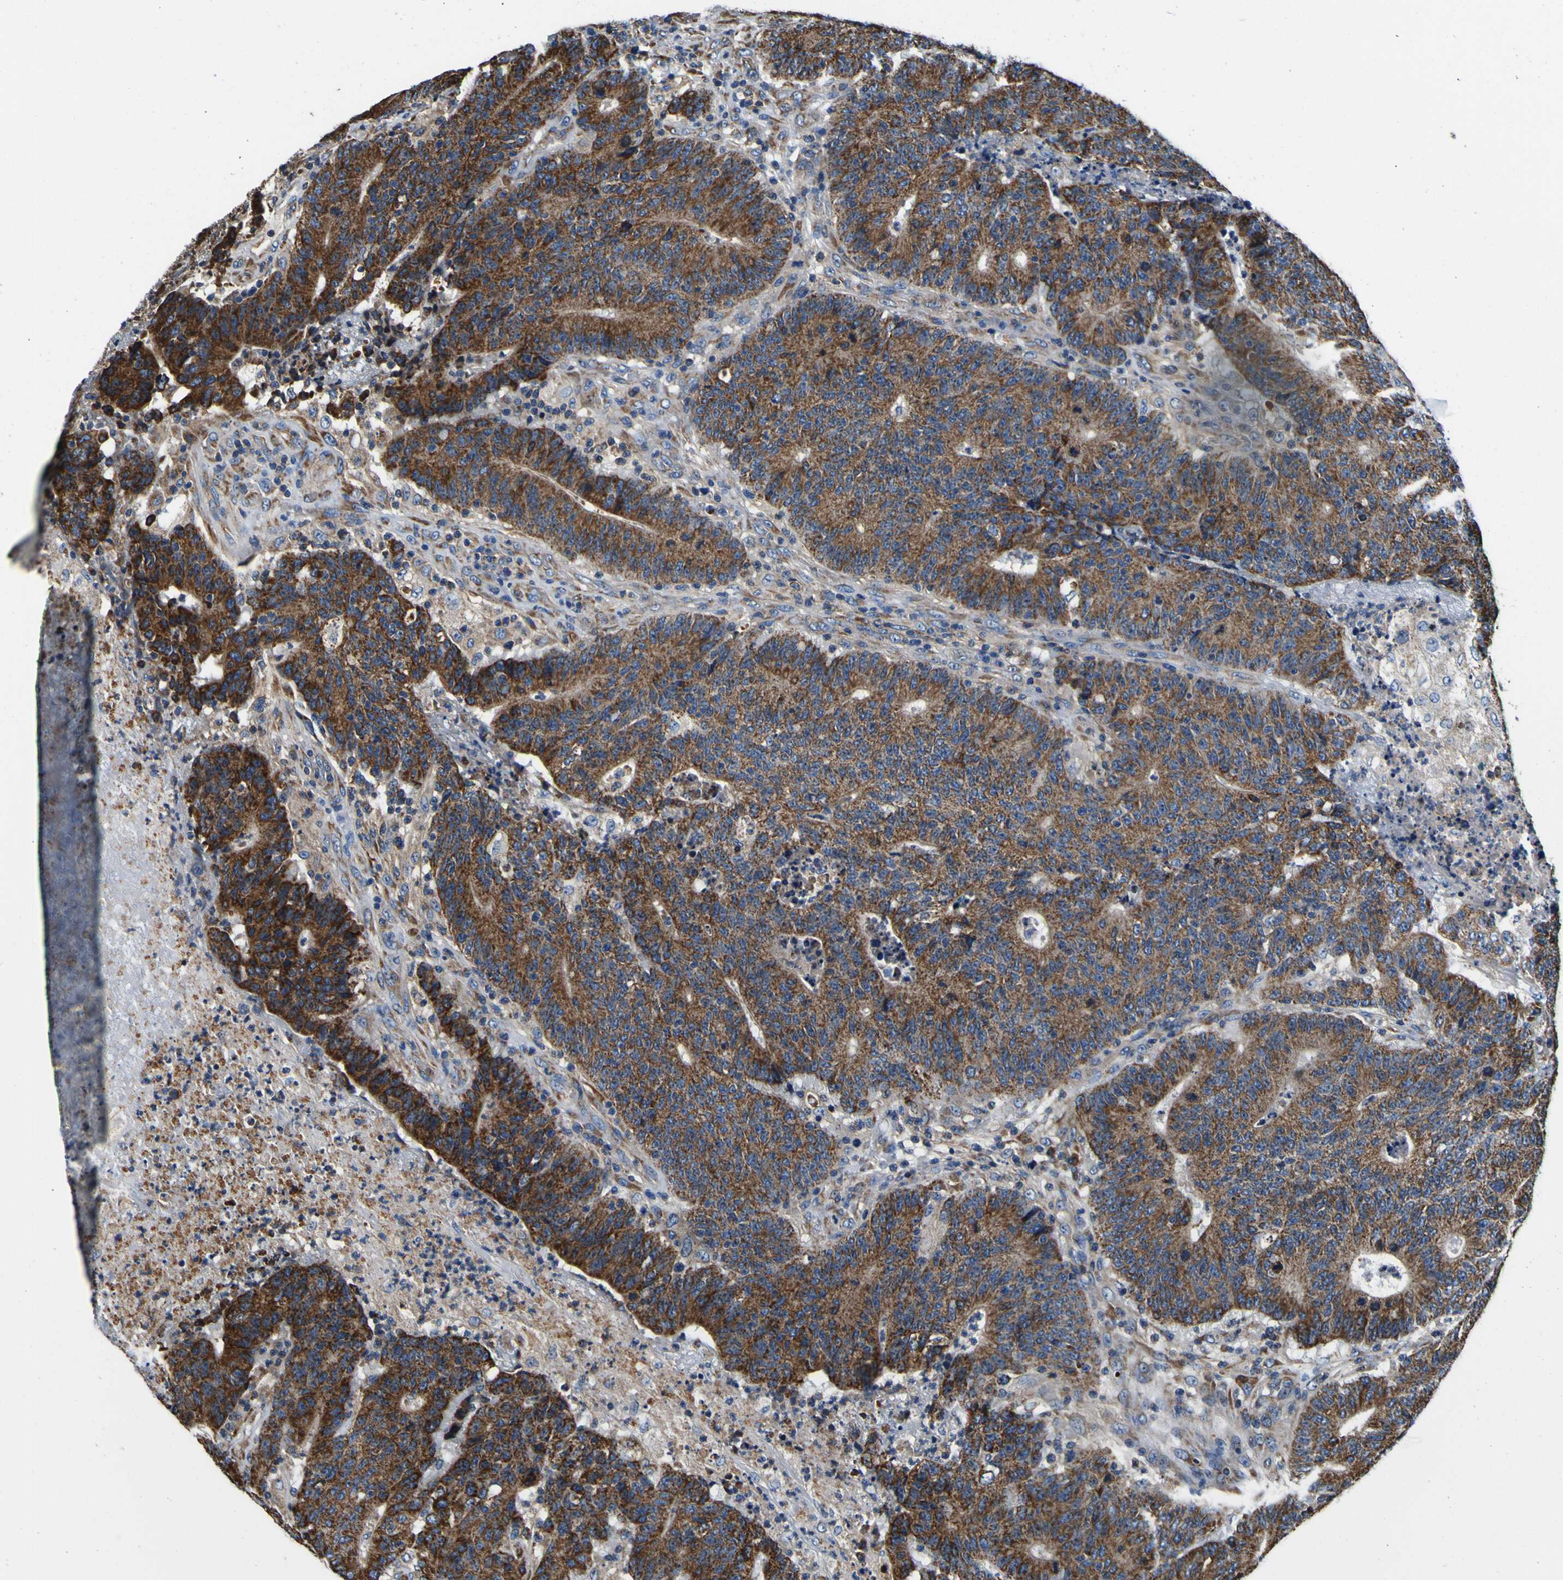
{"staining": {"intensity": "strong", "quantity": ">75%", "location": "cytoplasmic/membranous"}, "tissue": "colorectal cancer", "cell_type": "Tumor cells", "image_type": "cancer", "snomed": [{"axis": "morphology", "description": "Normal tissue, NOS"}, {"axis": "morphology", "description": "Adenocarcinoma, NOS"}, {"axis": "topography", "description": "Colon"}], "caption": "The image reveals staining of colorectal adenocarcinoma, revealing strong cytoplasmic/membranous protein staining (brown color) within tumor cells. The staining is performed using DAB brown chromogen to label protein expression. The nuclei are counter-stained blue using hematoxylin.", "gene": "INPP5A", "patient": {"sex": "female", "age": 75}}